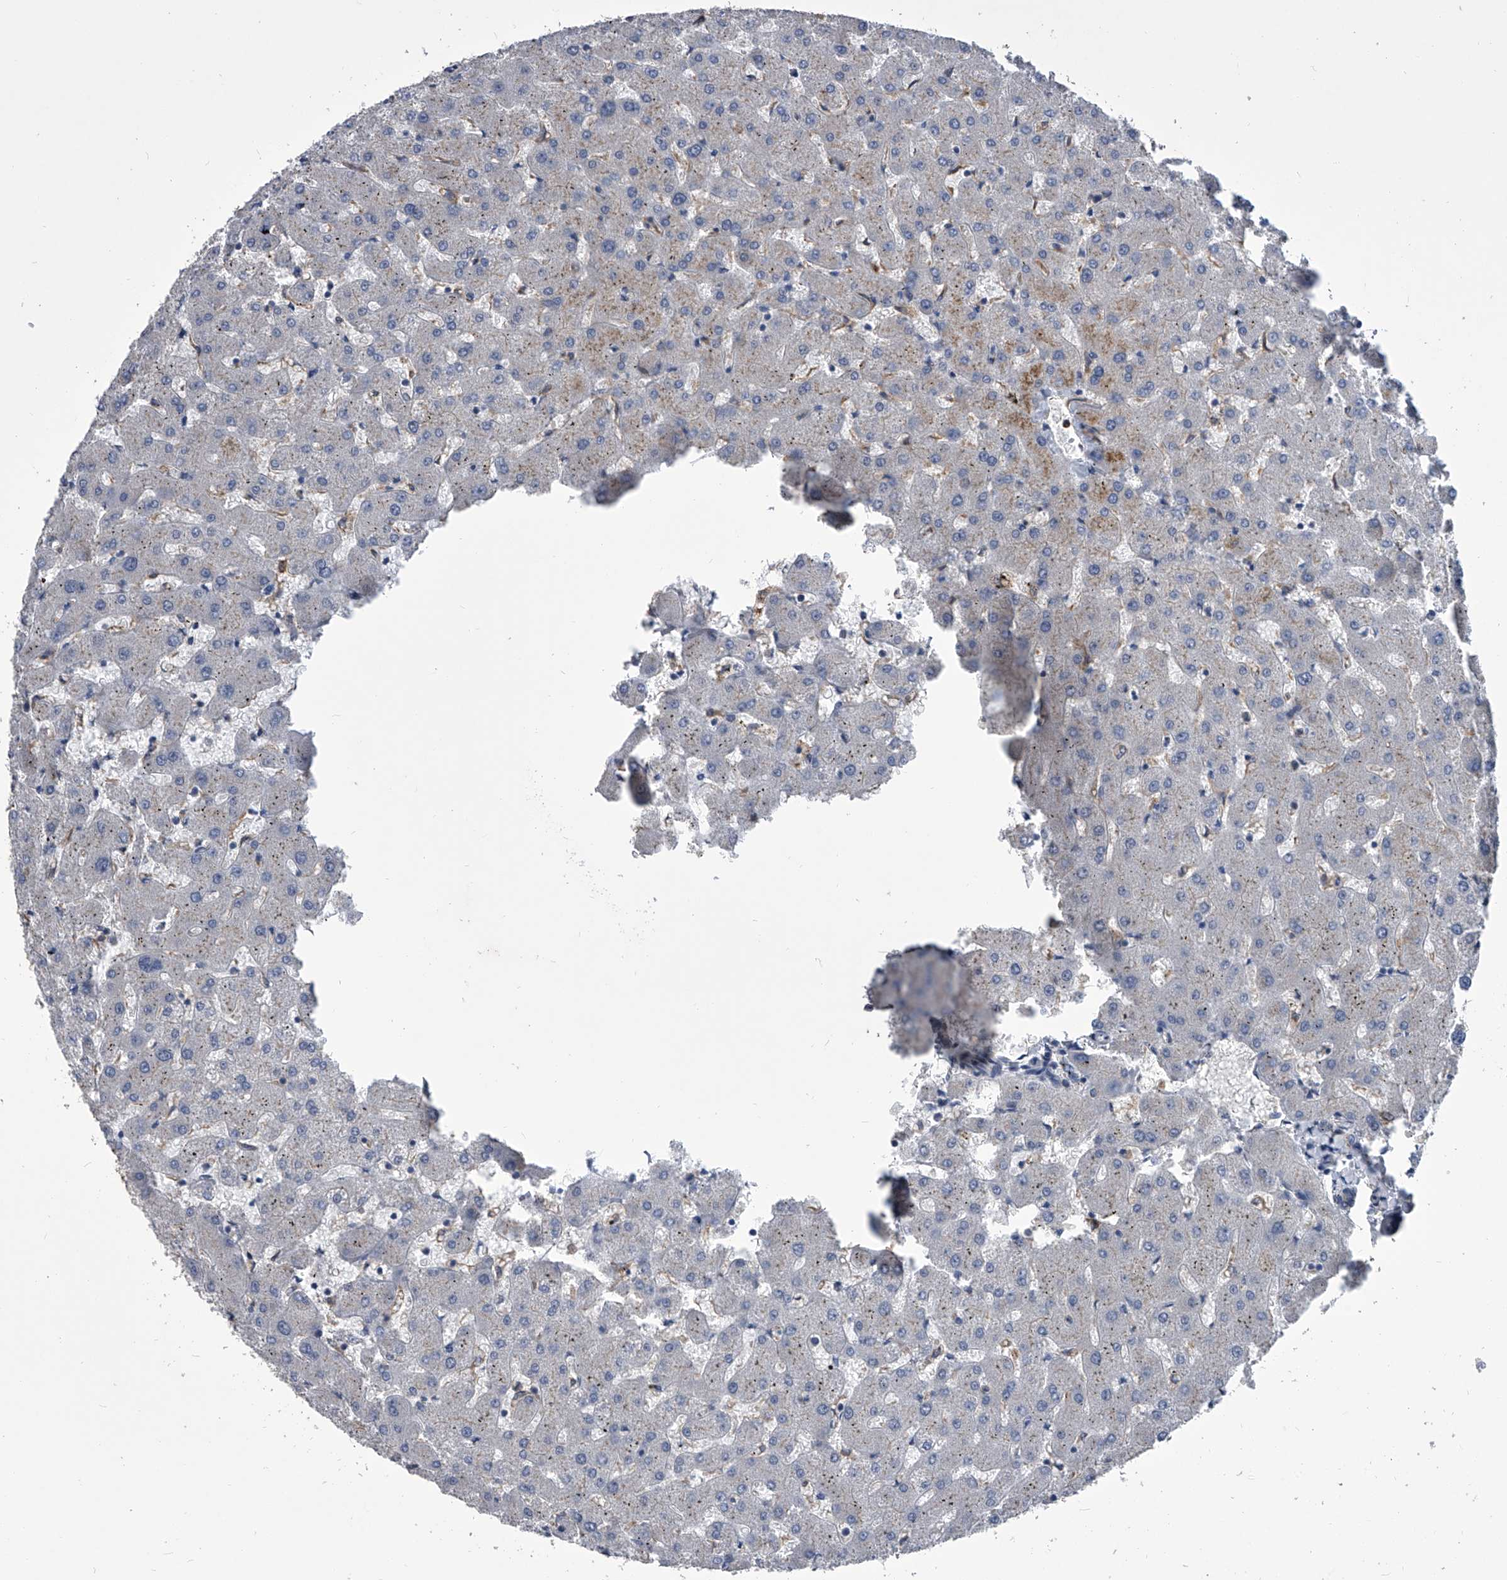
{"staining": {"intensity": "negative", "quantity": "none", "location": "none"}, "tissue": "liver", "cell_type": "Cholangiocytes", "image_type": "normal", "snomed": [{"axis": "morphology", "description": "Normal tissue, NOS"}, {"axis": "topography", "description": "Liver"}], "caption": "IHC of normal liver displays no positivity in cholangiocytes.", "gene": "MAP4K3", "patient": {"sex": "female", "age": 63}}